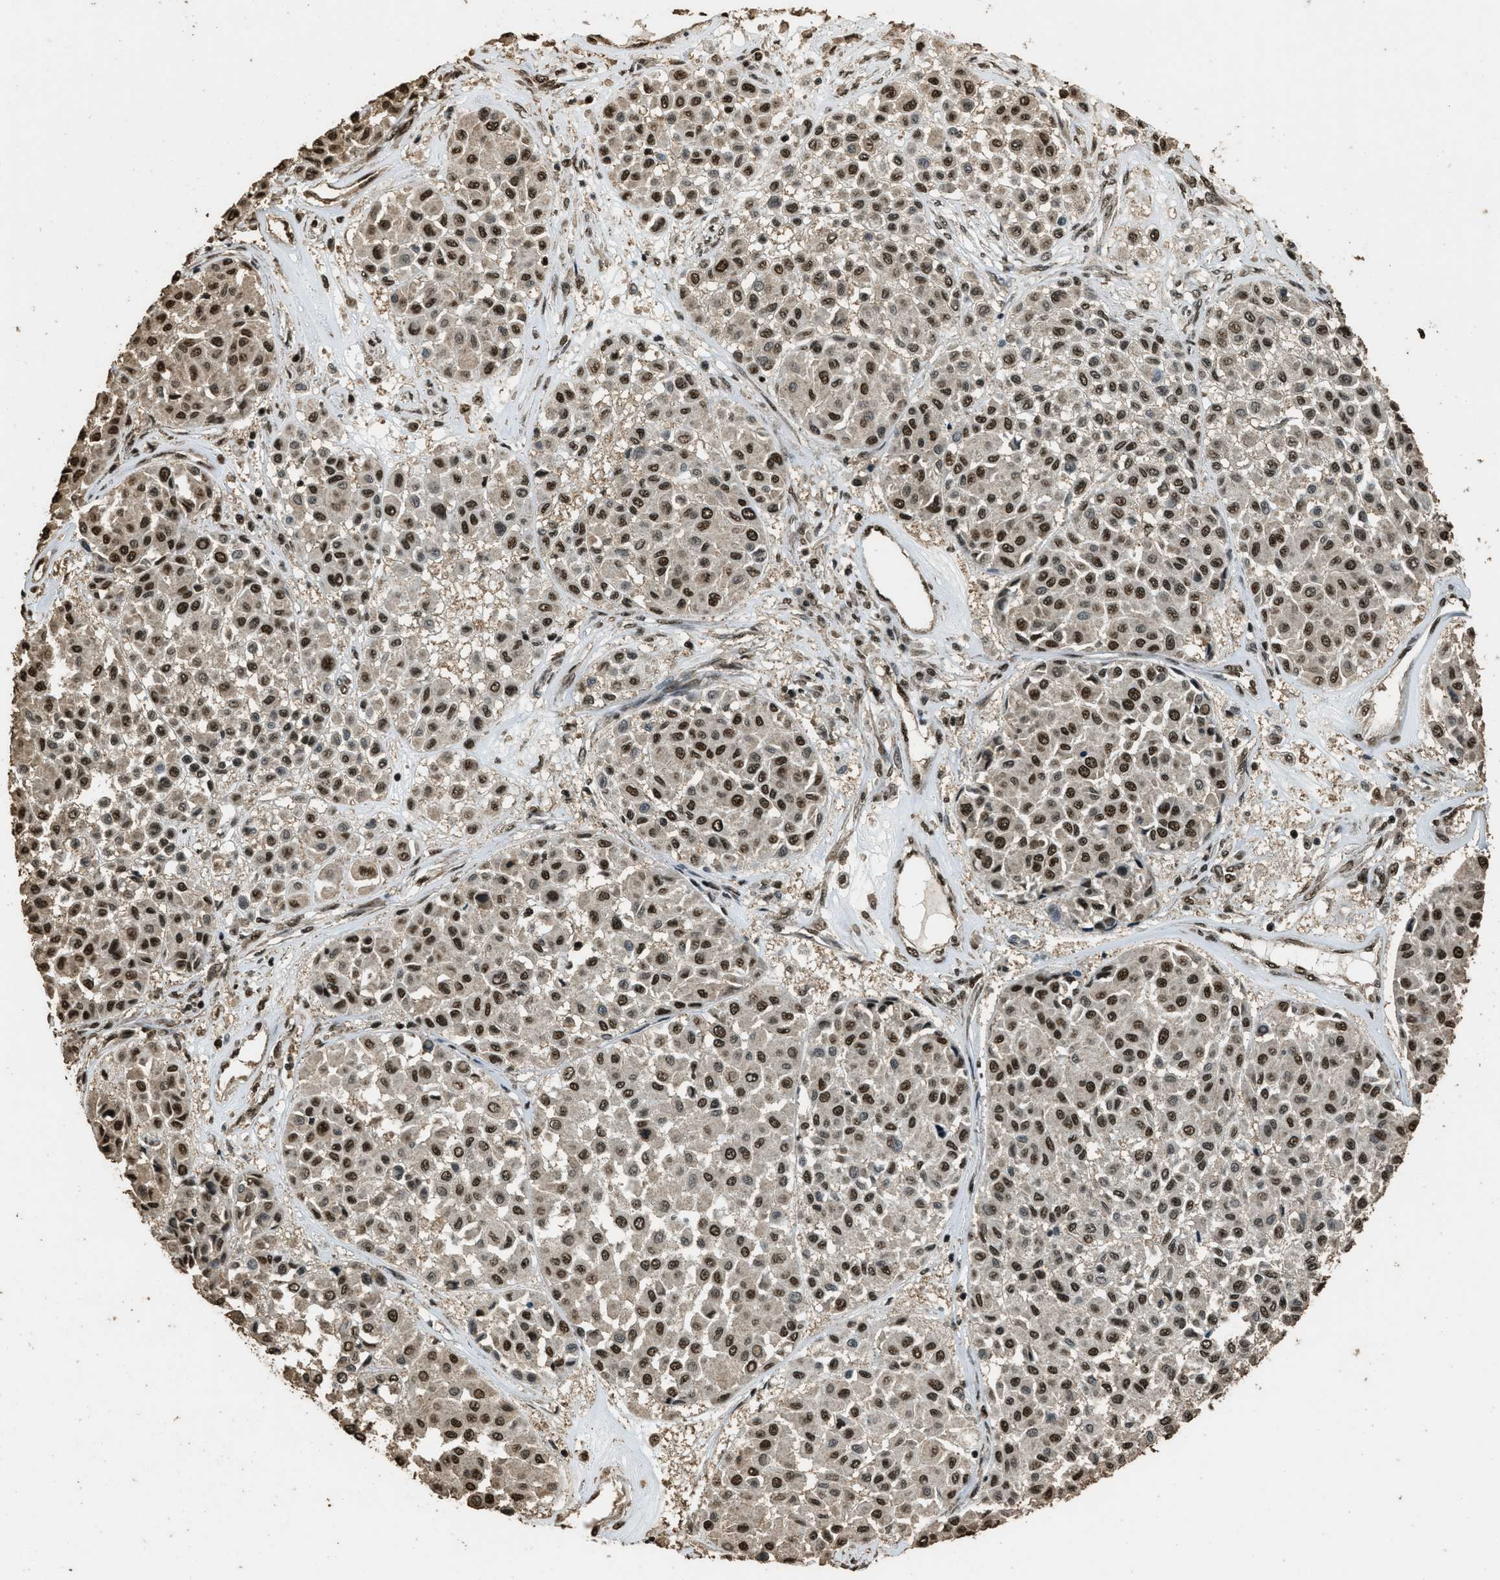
{"staining": {"intensity": "strong", "quantity": ">75%", "location": "nuclear"}, "tissue": "melanoma", "cell_type": "Tumor cells", "image_type": "cancer", "snomed": [{"axis": "morphology", "description": "Malignant melanoma, Metastatic site"}, {"axis": "topography", "description": "Soft tissue"}], "caption": "A micrograph showing strong nuclear positivity in approximately >75% of tumor cells in malignant melanoma (metastatic site), as visualized by brown immunohistochemical staining.", "gene": "MYB", "patient": {"sex": "male", "age": 41}}